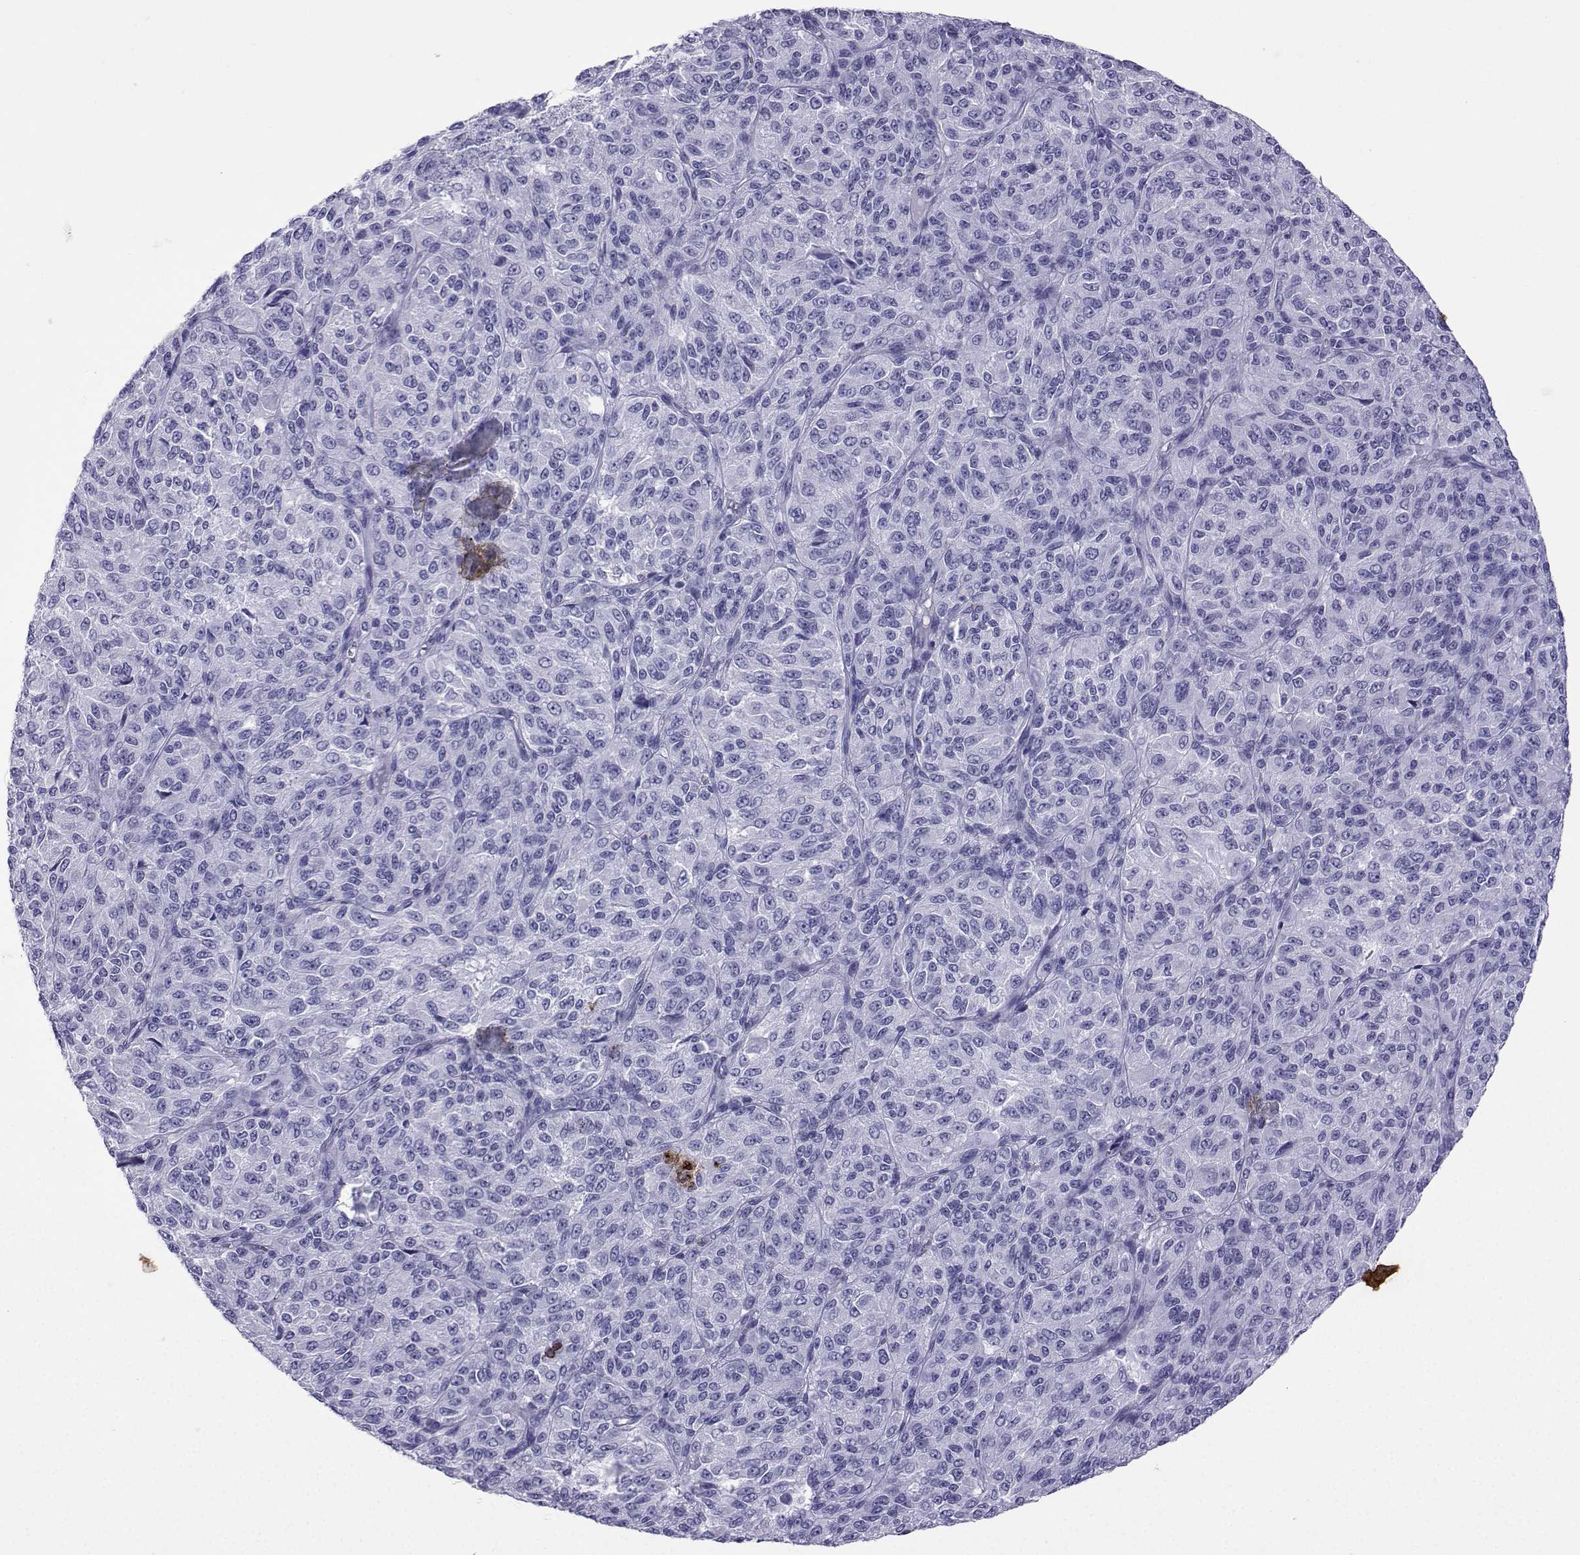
{"staining": {"intensity": "negative", "quantity": "none", "location": "none"}, "tissue": "melanoma", "cell_type": "Tumor cells", "image_type": "cancer", "snomed": [{"axis": "morphology", "description": "Malignant melanoma, Metastatic site"}, {"axis": "topography", "description": "Brain"}], "caption": "This image is of malignant melanoma (metastatic site) stained with immunohistochemistry to label a protein in brown with the nuclei are counter-stained blue. There is no expression in tumor cells. Nuclei are stained in blue.", "gene": "LORICRIN", "patient": {"sex": "female", "age": 56}}